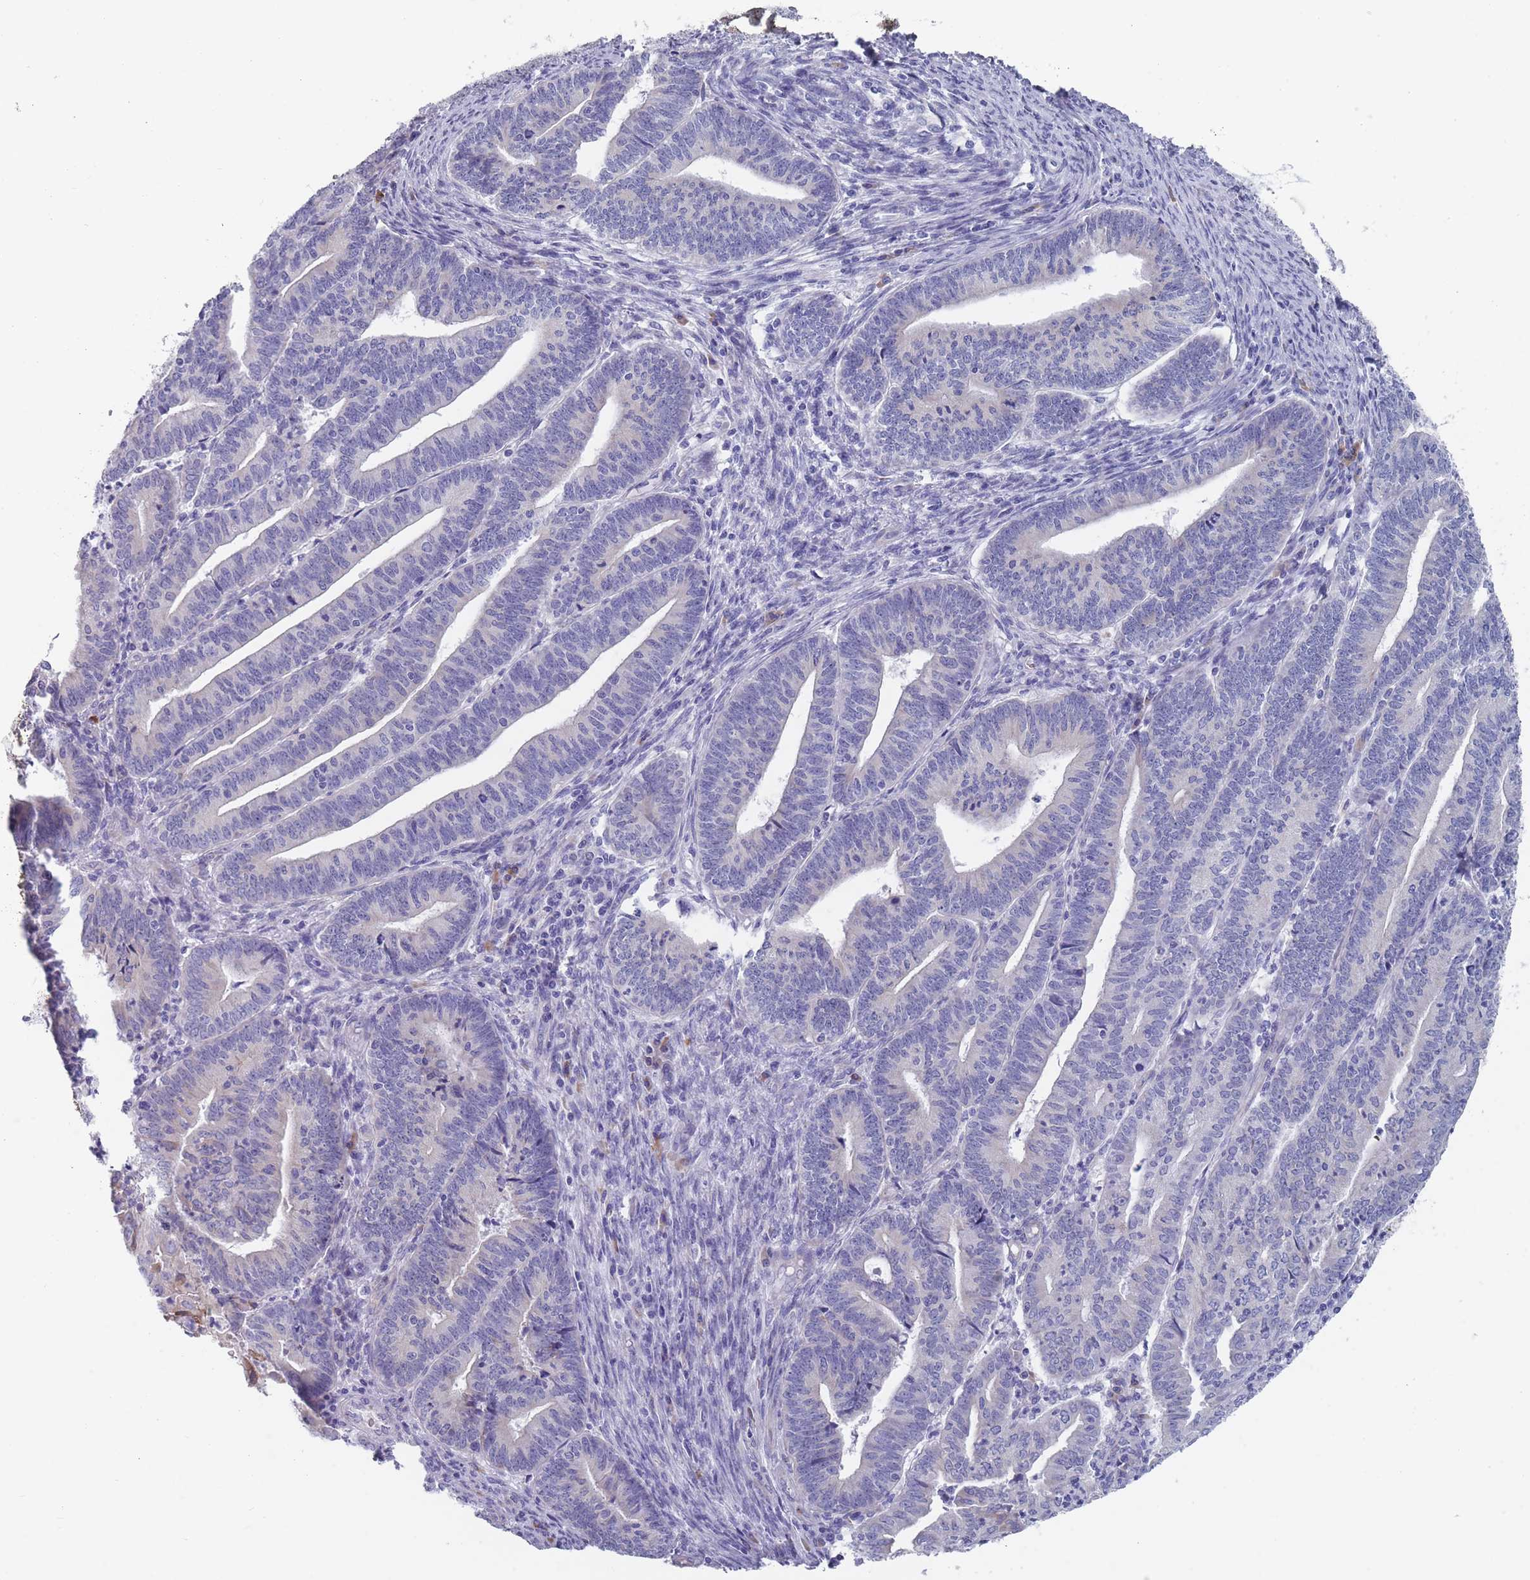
{"staining": {"intensity": "negative", "quantity": "none", "location": "none"}, "tissue": "endometrial cancer", "cell_type": "Tumor cells", "image_type": "cancer", "snomed": [{"axis": "morphology", "description": "Adenocarcinoma, NOS"}, {"axis": "topography", "description": "Endometrium"}], "caption": "Human endometrial cancer stained for a protein using immunohistochemistry reveals no positivity in tumor cells.", "gene": "ST8SIA5", "patient": {"sex": "female", "age": 60}}